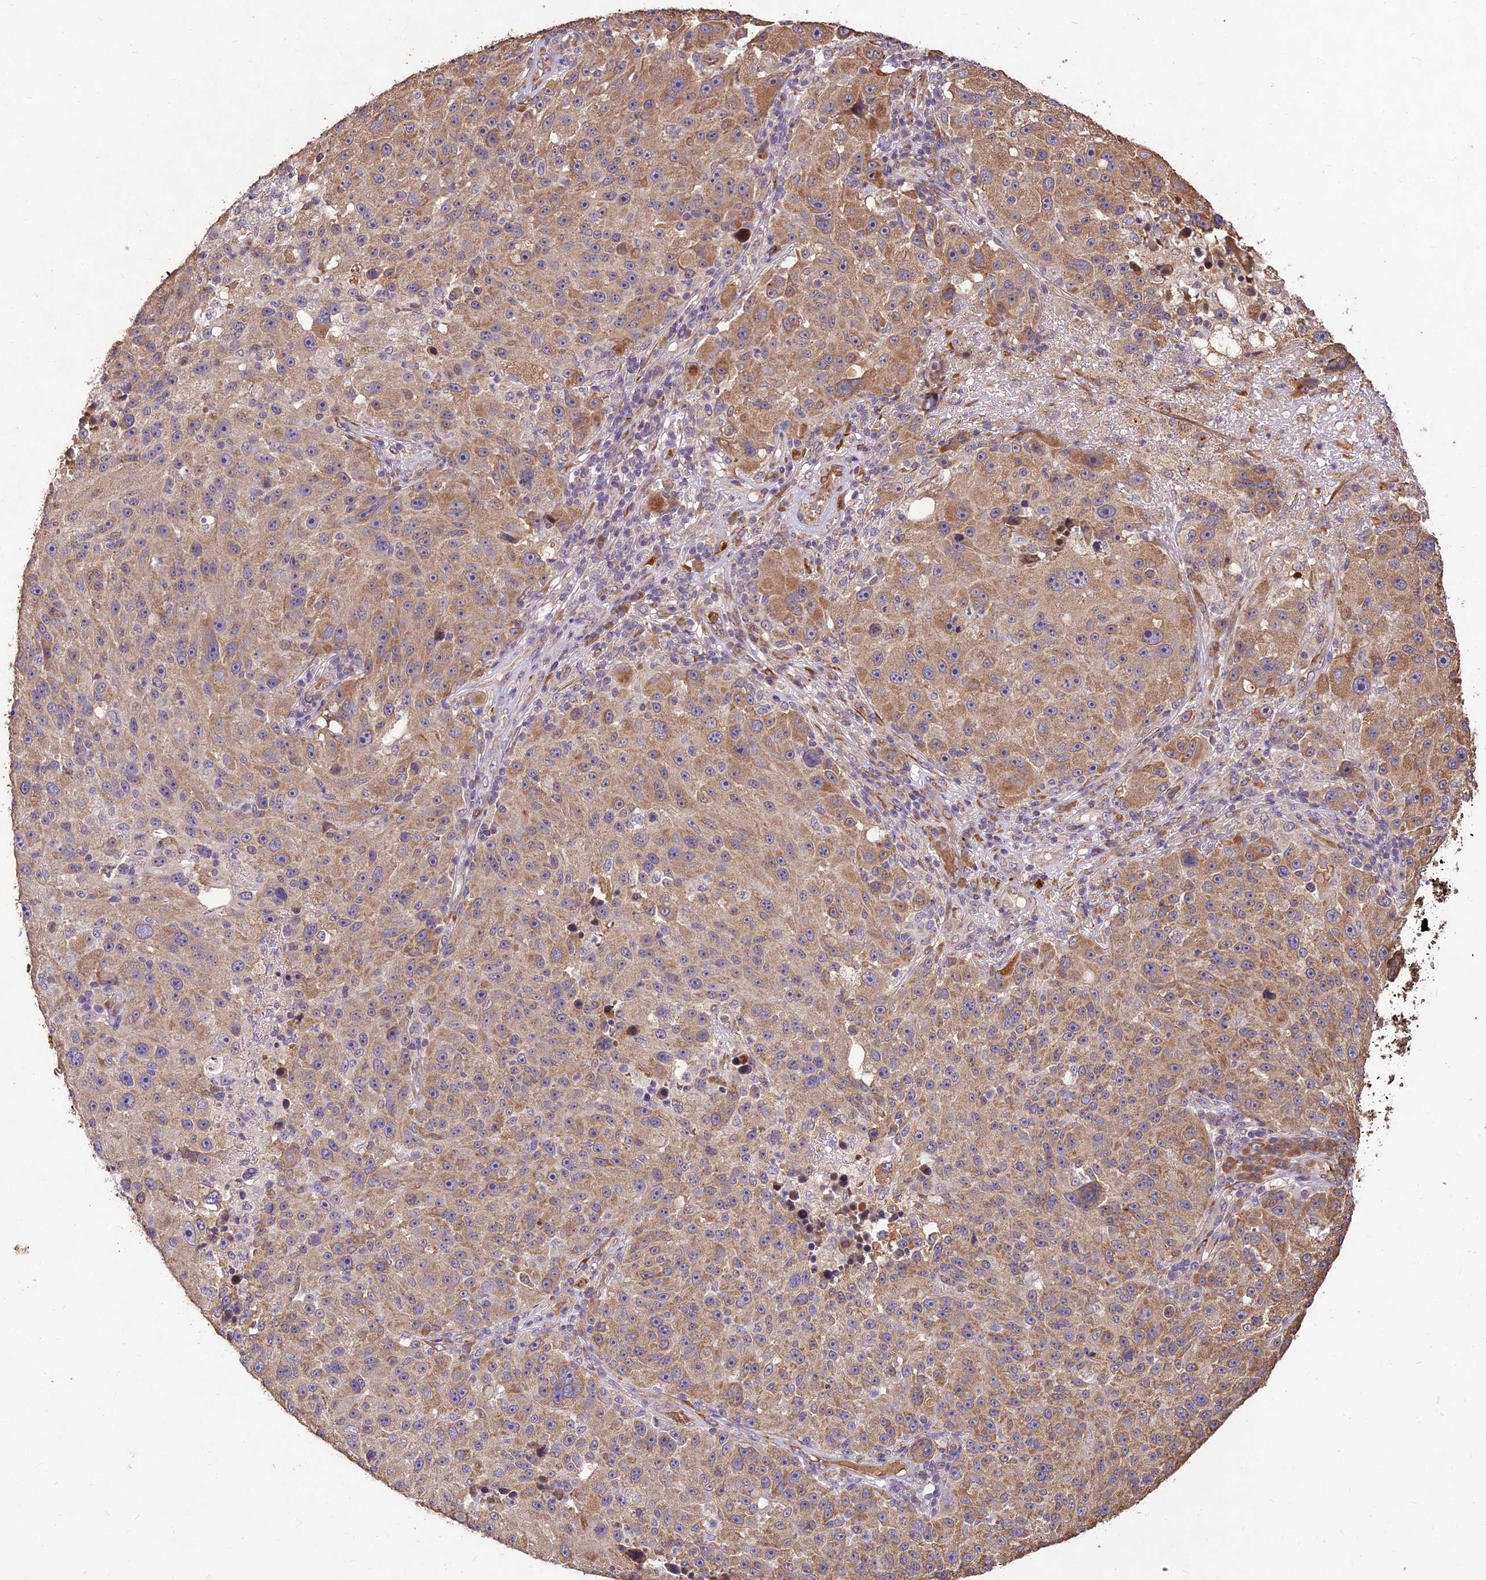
{"staining": {"intensity": "moderate", "quantity": "25%-75%", "location": "cytoplasmic/membranous"}, "tissue": "melanoma", "cell_type": "Tumor cells", "image_type": "cancer", "snomed": [{"axis": "morphology", "description": "Malignant melanoma, NOS"}, {"axis": "topography", "description": "Skin"}], "caption": "DAB (3,3'-diaminobenzidine) immunohistochemical staining of malignant melanoma demonstrates moderate cytoplasmic/membranous protein positivity in approximately 25%-75% of tumor cells.", "gene": "PPP1R11", "patient": {"sex": "male", "age": 53}}